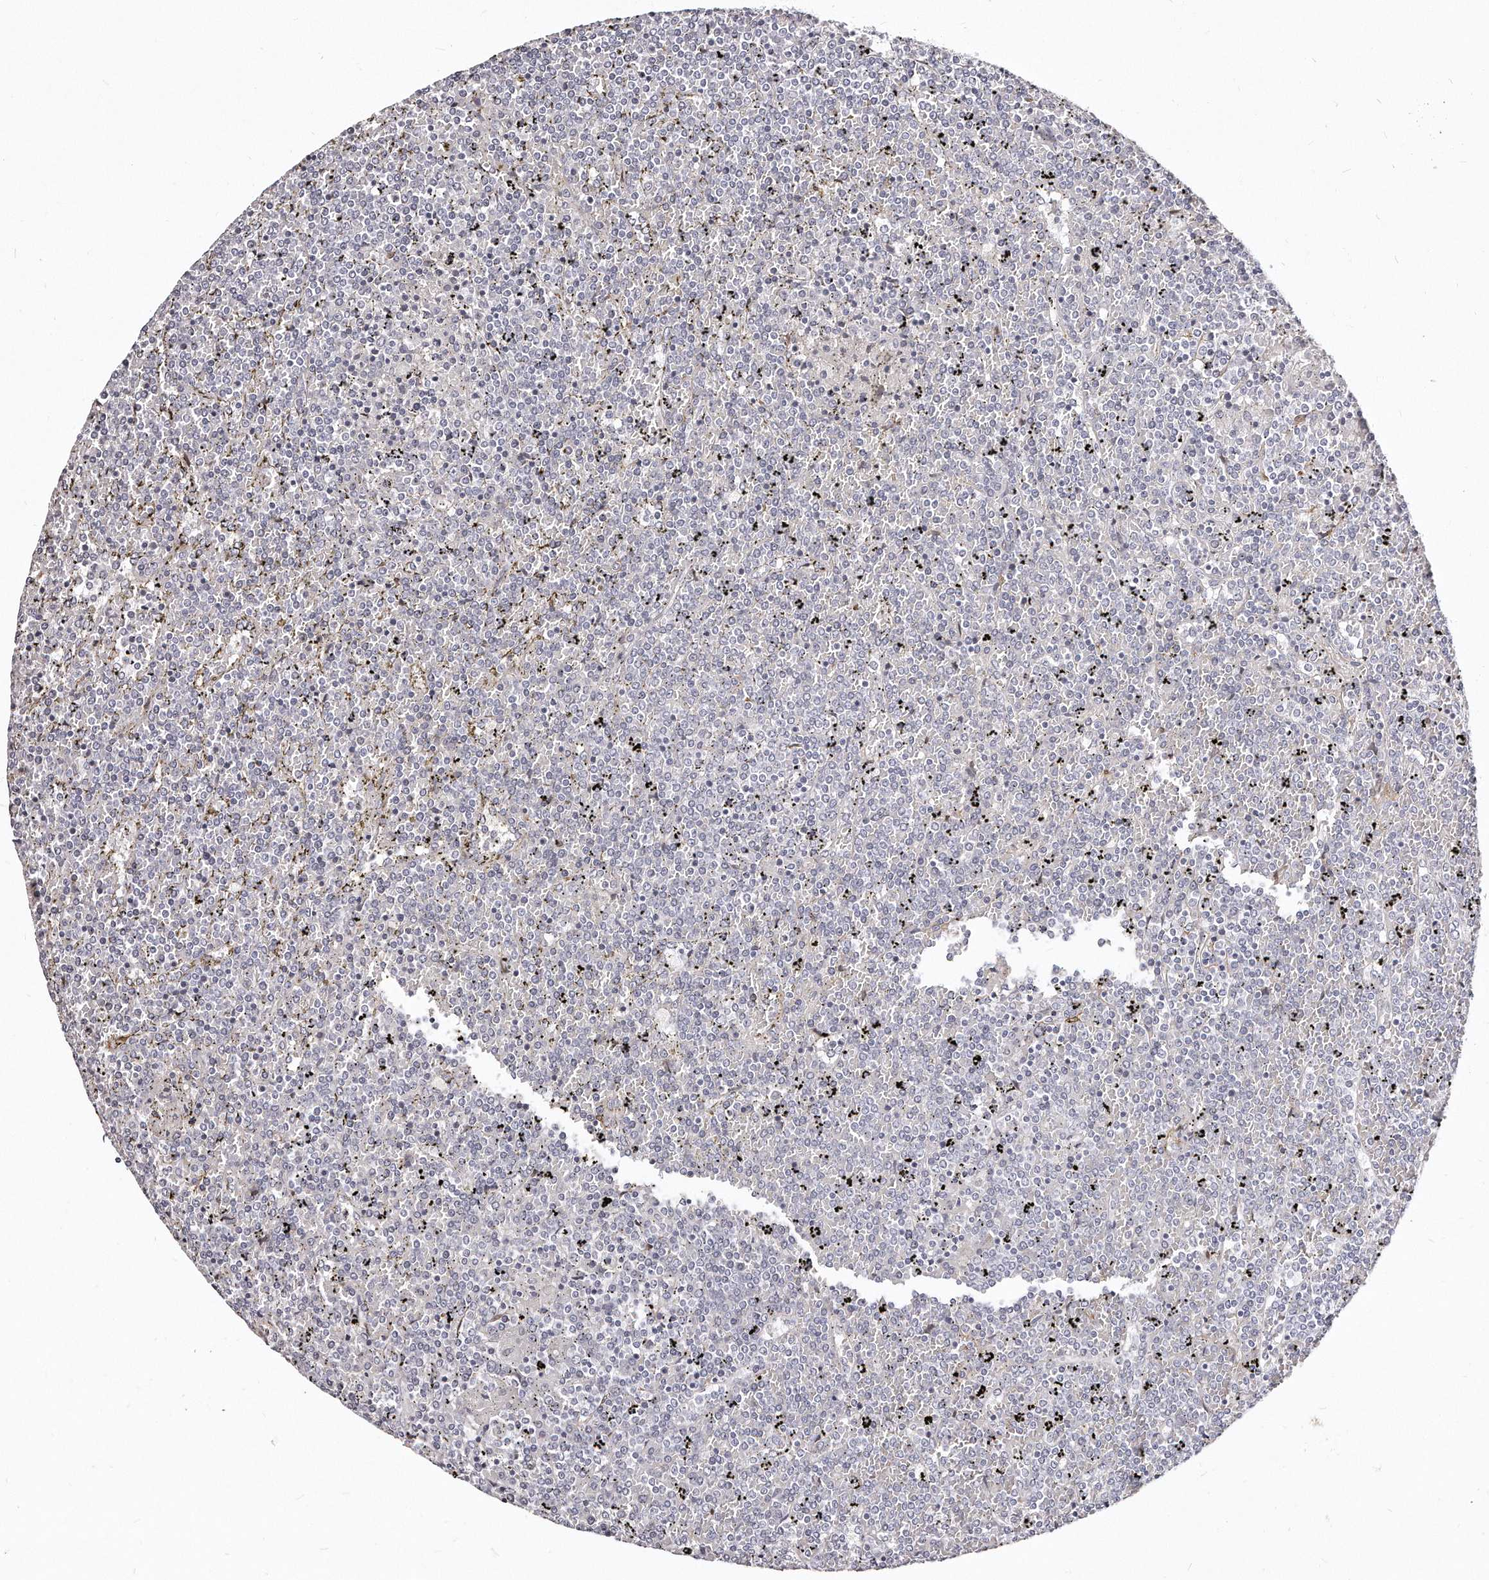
{"staining": {"intensity": "negative", "quantity": "none", "location": "none"}, "tissue": "lymphoma", "cell_type": "Tumor cells", "image_type": "cancer", "snomed": [{"axis": "morphology", "description": "Malignant lymphoma, non-Hodgkin's type, Low grade"}, {"axis": "topography", "description": "Spleen"}], "caption": "Immunohistochemical staining of low-grade malignant lymphoma, non-Hodgkin's type exhibits no significant positivity in tumor cells.", "gene": "LMOD1", "patient": {"sex": "female", "age": 19}}